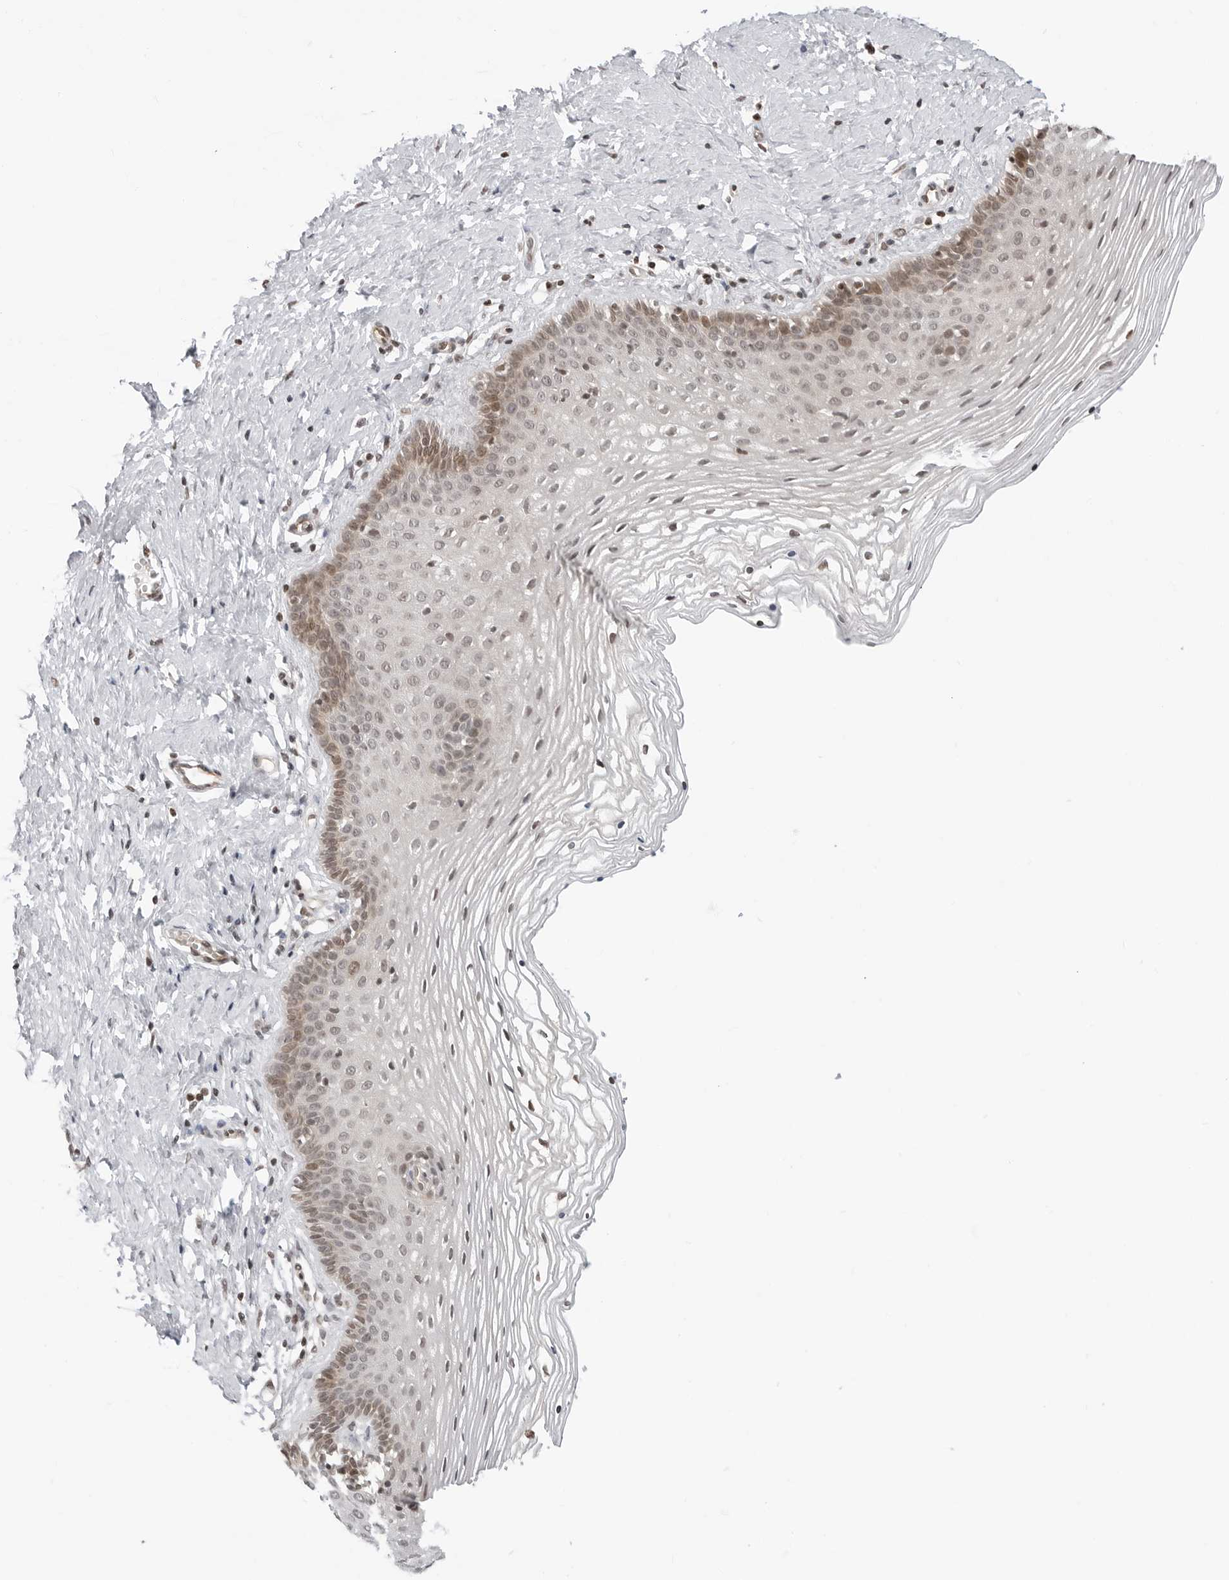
{"staining": {"intensity": "moderate", "quantity": "25%-75%", "location": "cytoplasmic/membranous,nuclear"}, "tissue": "vagina", "cell_type": "Squamous epithelial cells", "image_type": "normal", "snomed": [{"axis": "morphology", "description": "Normal tissue, NOS"}, {"axis": "topography", "description": "Vagina"}], "caption": "Moderate cytoplasmic/membranous,nuclear positivity for a protein is present in approximately 25%-75% of squamous epithelial cells of unremarkable vagina using immunohistochemistry.", "gene": "C8orf33", "patient": {"sex": "female", "age": 32}}